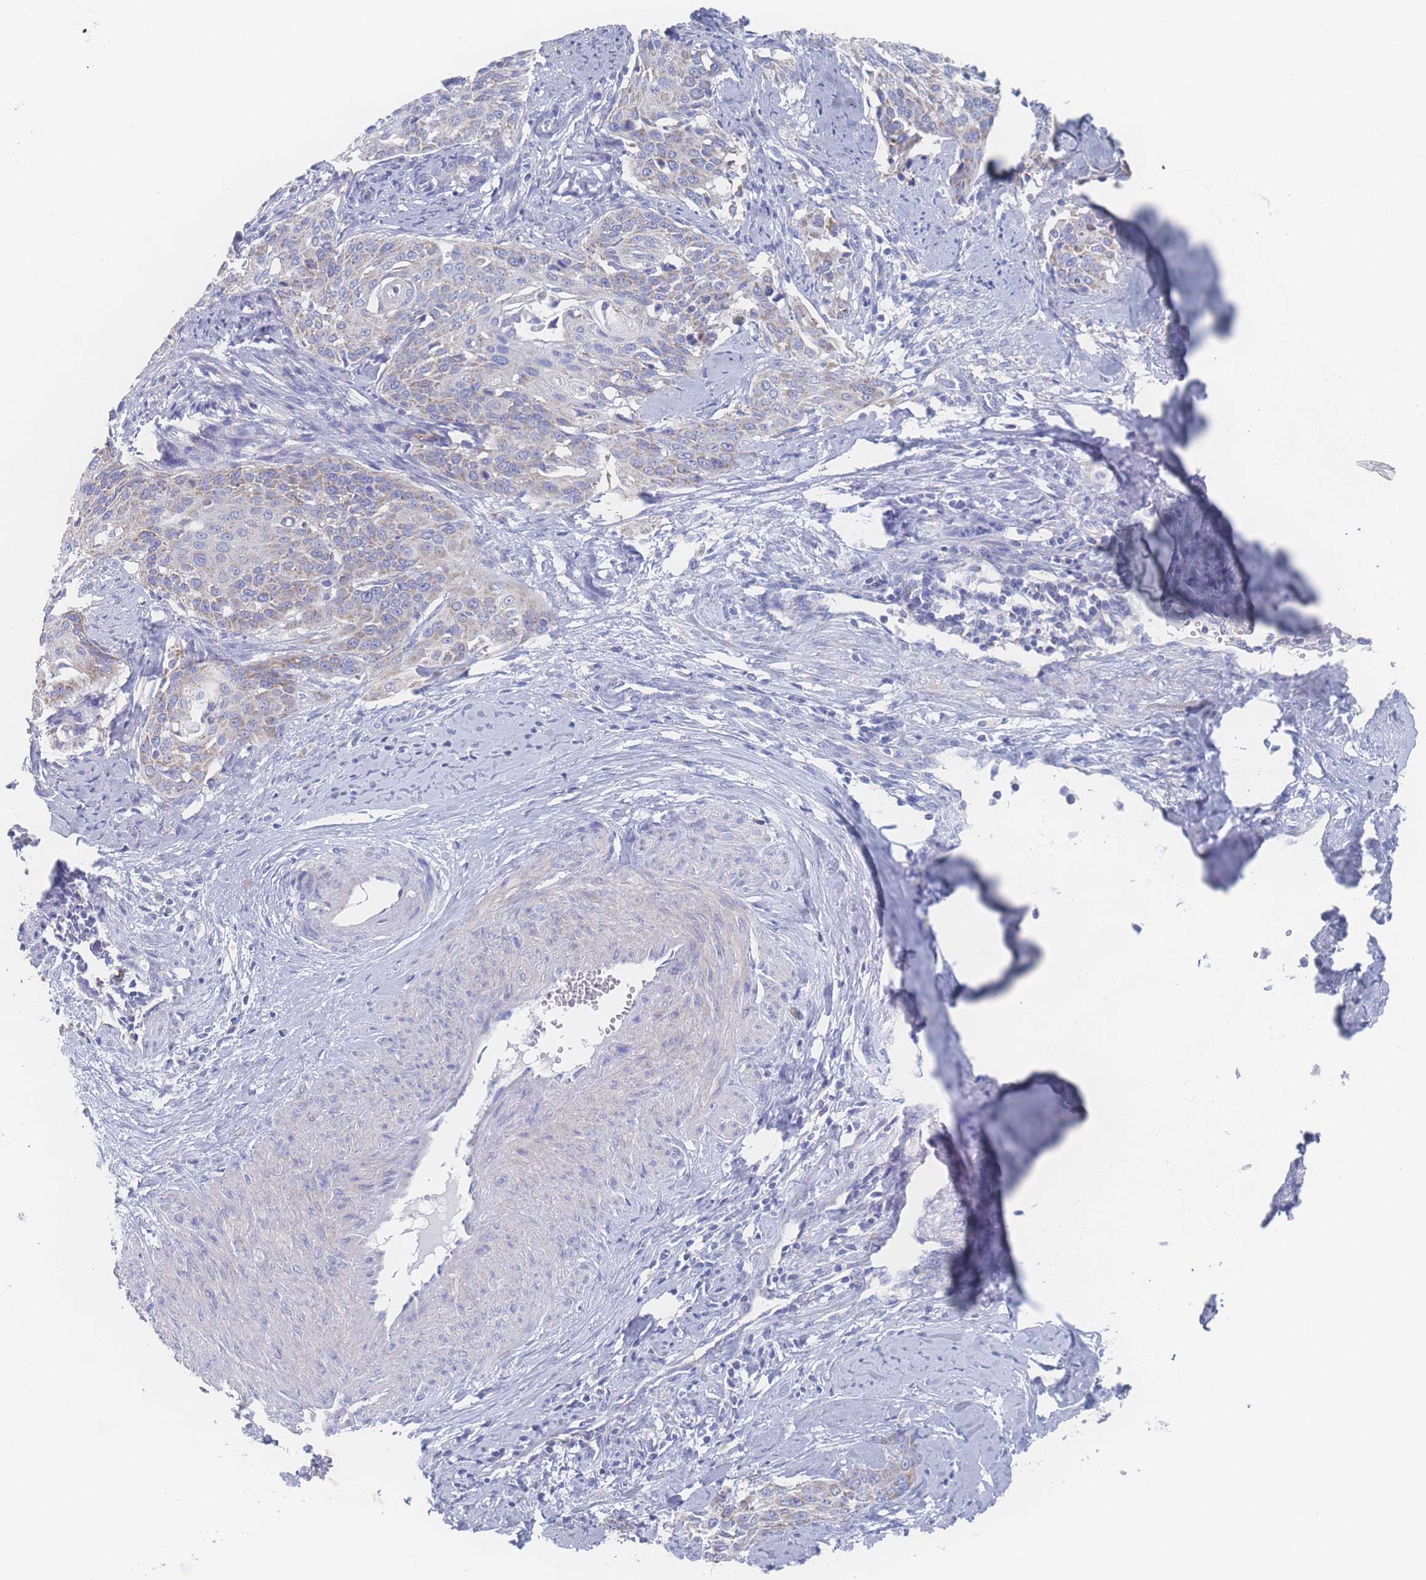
{"staining": {"intensity": "weak", "quantity": "25%-75%", "location": "cytoplasmic/membranous"}, "tissue": "cervical cancer", "cell_type": "Tumor cells", "image_type": "cancer", "snomed": [{"axis": "morphology", "description": "Squamous cell carcinoma, NOS"}, {"axis": "topography", "description": "Cervix"}], "caption": "Immunohistochemistry (IHC) of cervical cancer (squamous cell carcinoma) demonstrates low levels of weak cytoplasmic/membranous positivity in approximately 25%-75% of tumor cells.", "gene": "SNPH", "patient": {"sex": "female", "age": 44}}